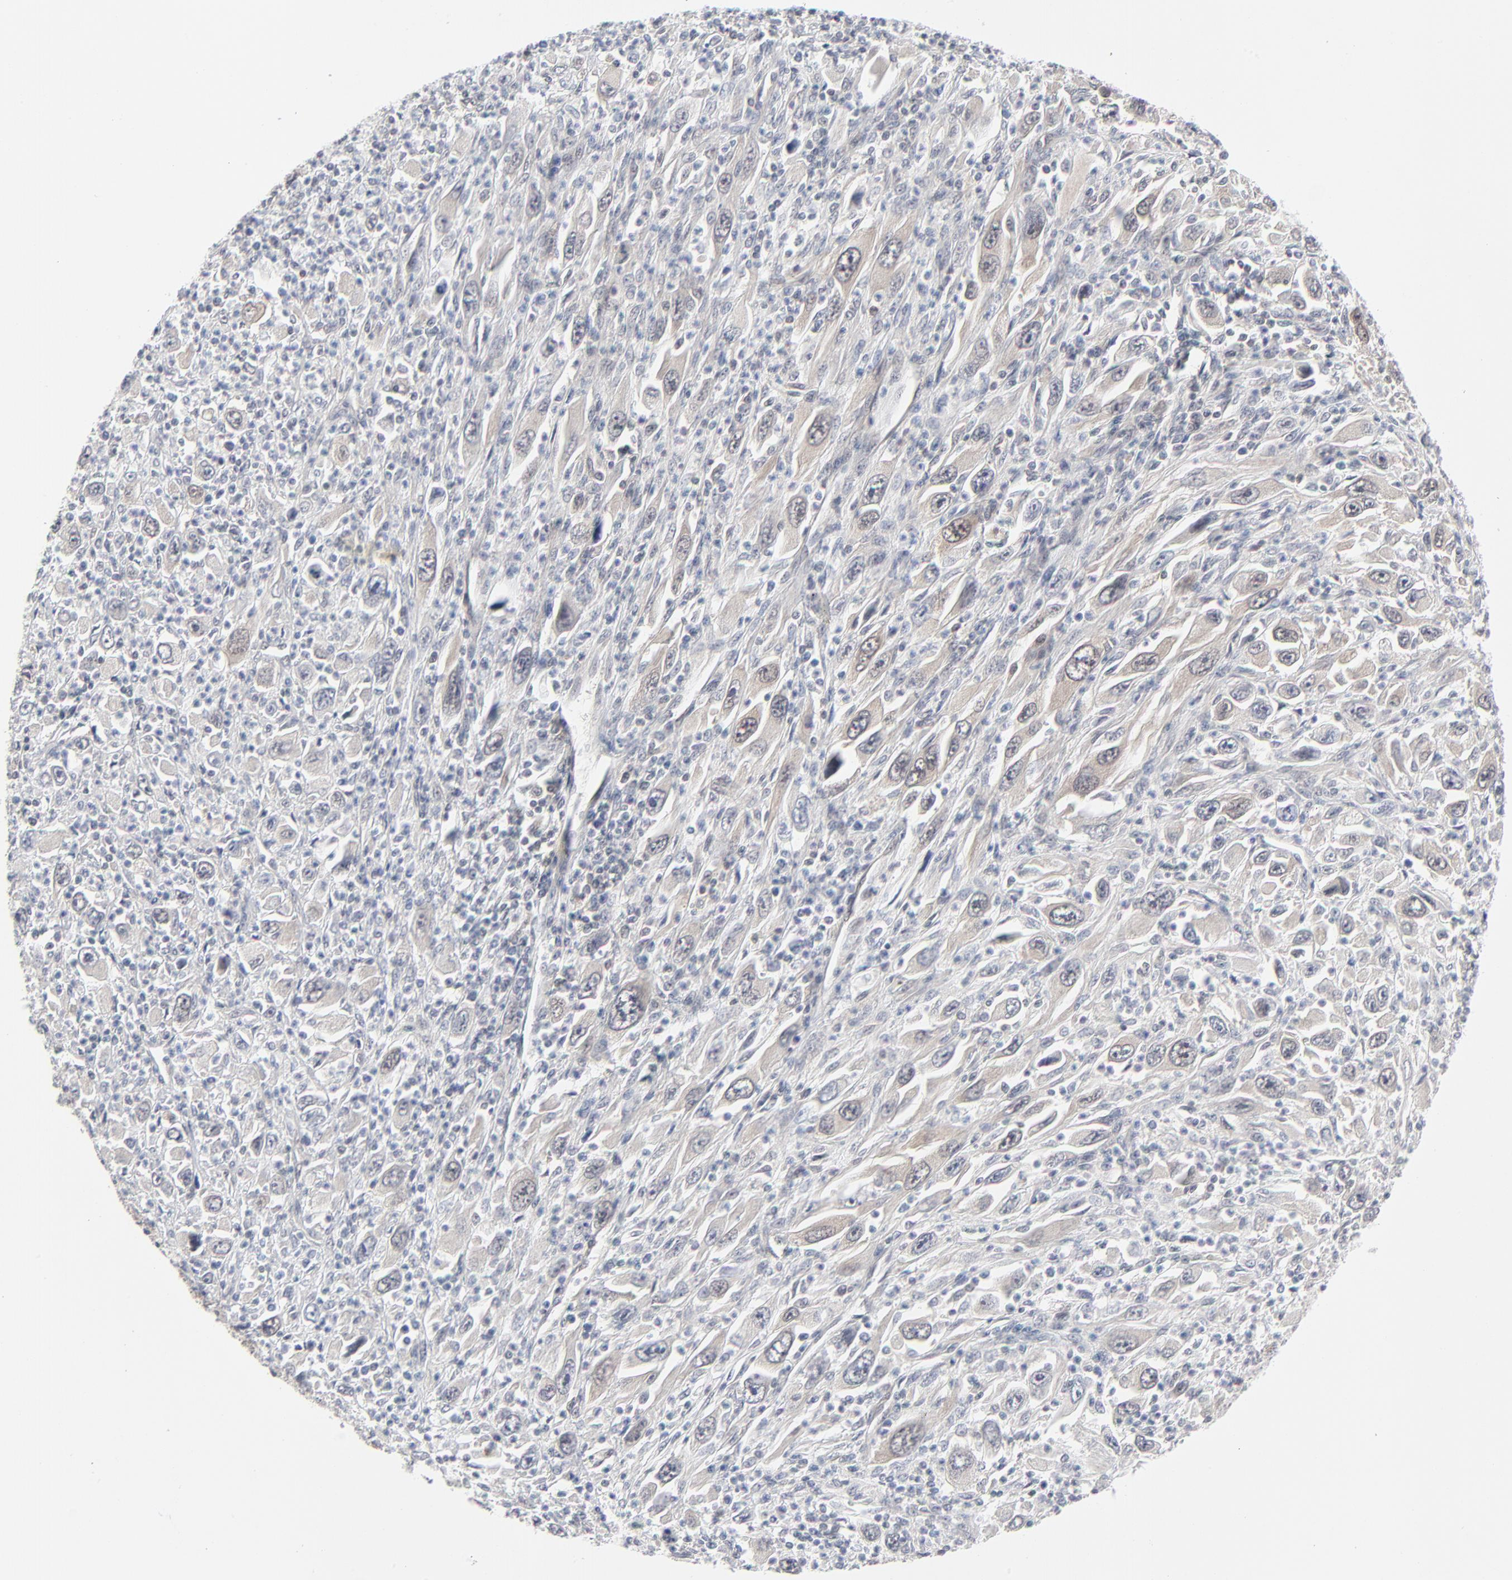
{"staining": {"intensity": "weak", "quantity": "25%-75%", "location": "cytoplasmic/membranous"}, "tissue": "melanoma", "cell_type": "Tumor cells", "image_type": "cancer", "snomed": [{"axis": "morphology", "description": "Malignant melanoma, Metastatic site"}, {"axis": "topography", "description": "Skin"}], "caption": "Immunohistochemistry (IHC) of human melanoma shows low levels of weak cytoplasmic/membranous expression in approximately 25%-75% of tumor cells. The staining was performed using DAB (3,3'-diaminobenzidine), with brown indicating positive protein expression. Nuclei are stained blue with hematoxylin.", "gene": "RPS6KB1", "patient": {"sex": "female", "age": 56}}